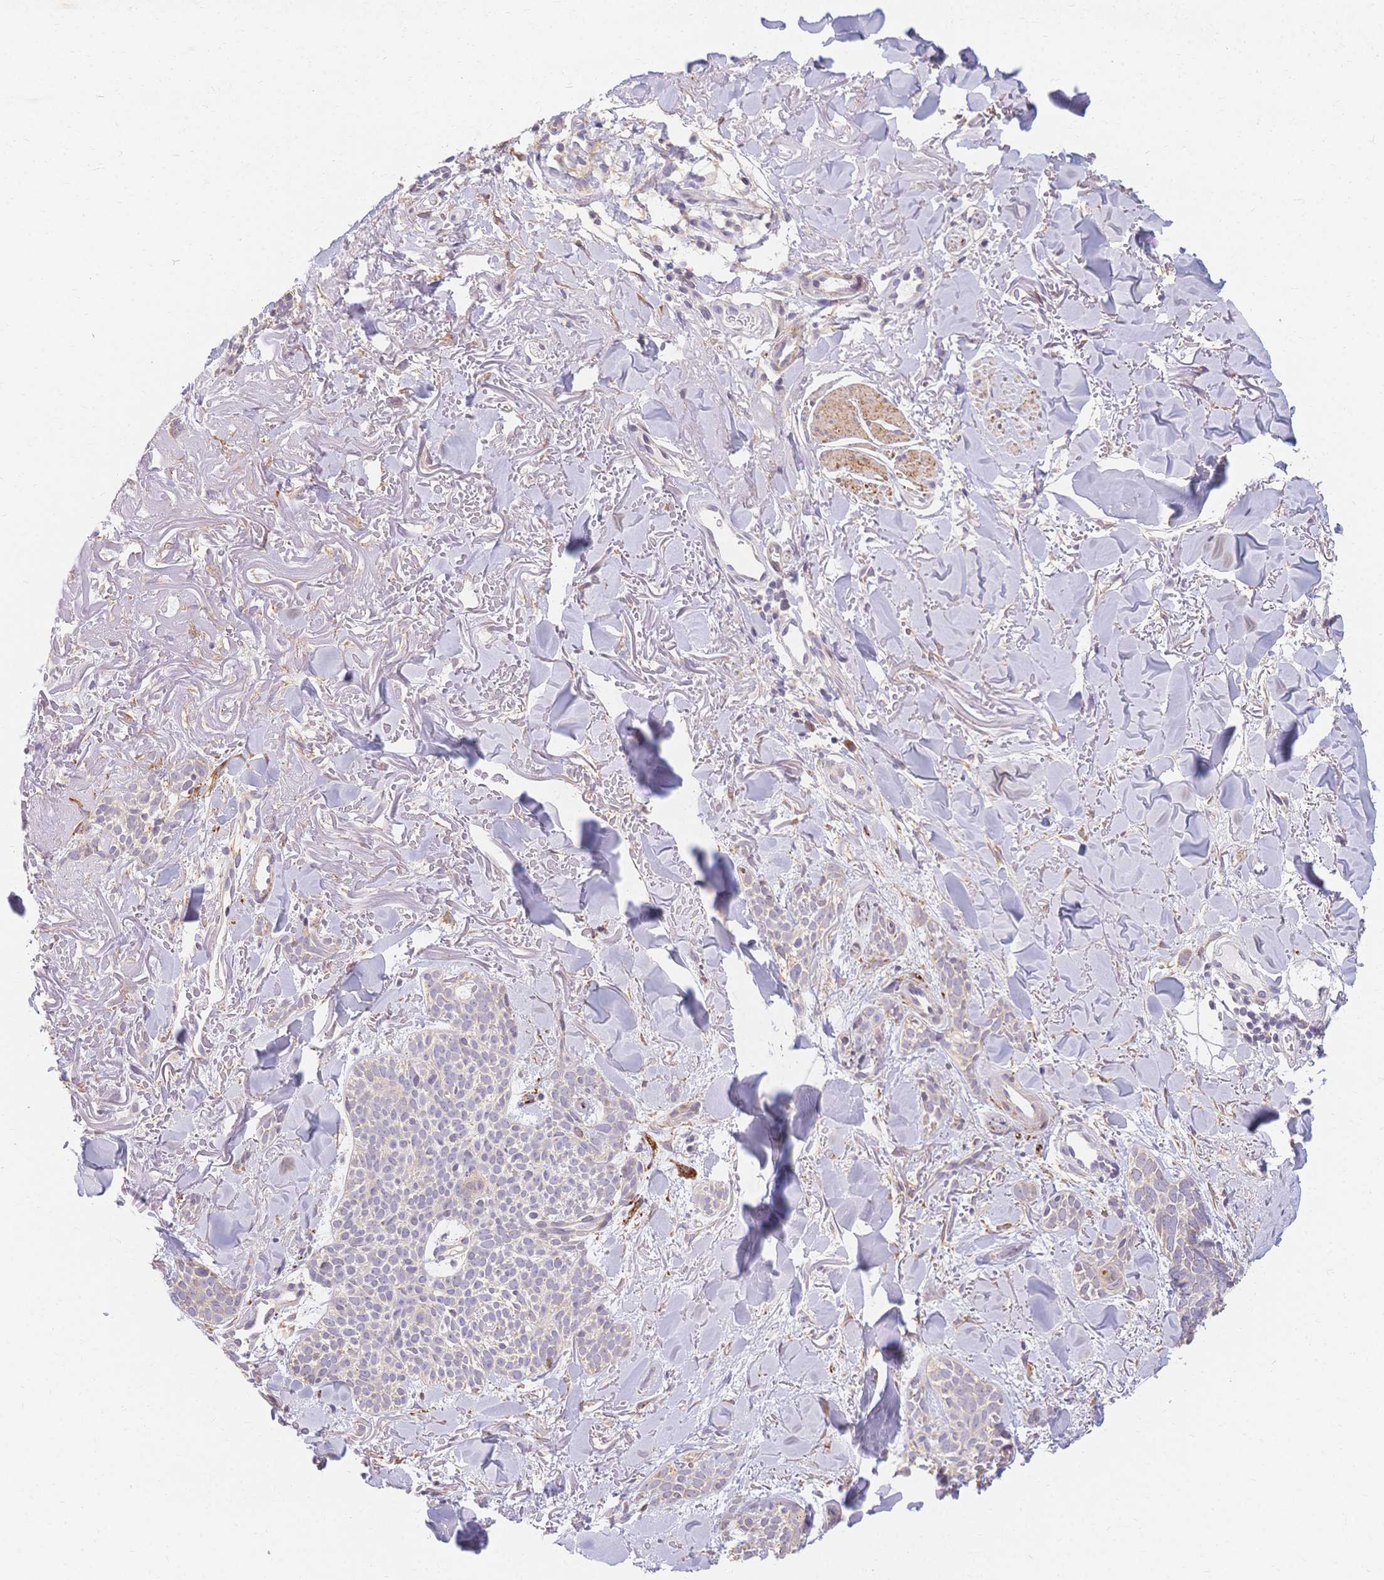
{"staining": {"intensity": "negative", "quantity": "none", "location": "none"}, "tissue": "skin cancer", "cell_type": "Tumor cells", "image_type": "cancer", "snomed": [{"axis": "morphology", "description": "Basal cell carcinoma"}, {"axis": "morphology", "description": "BCC, high aggressive"}, {"axis": "topography", "description": "Skin"}], "caption": "A histopathology image of skin cancer stained for a protein demonstrates no brown staining in tumor cells.", "gene": "HS3ST5", "patient": {"sex": "female", "age": 86}}